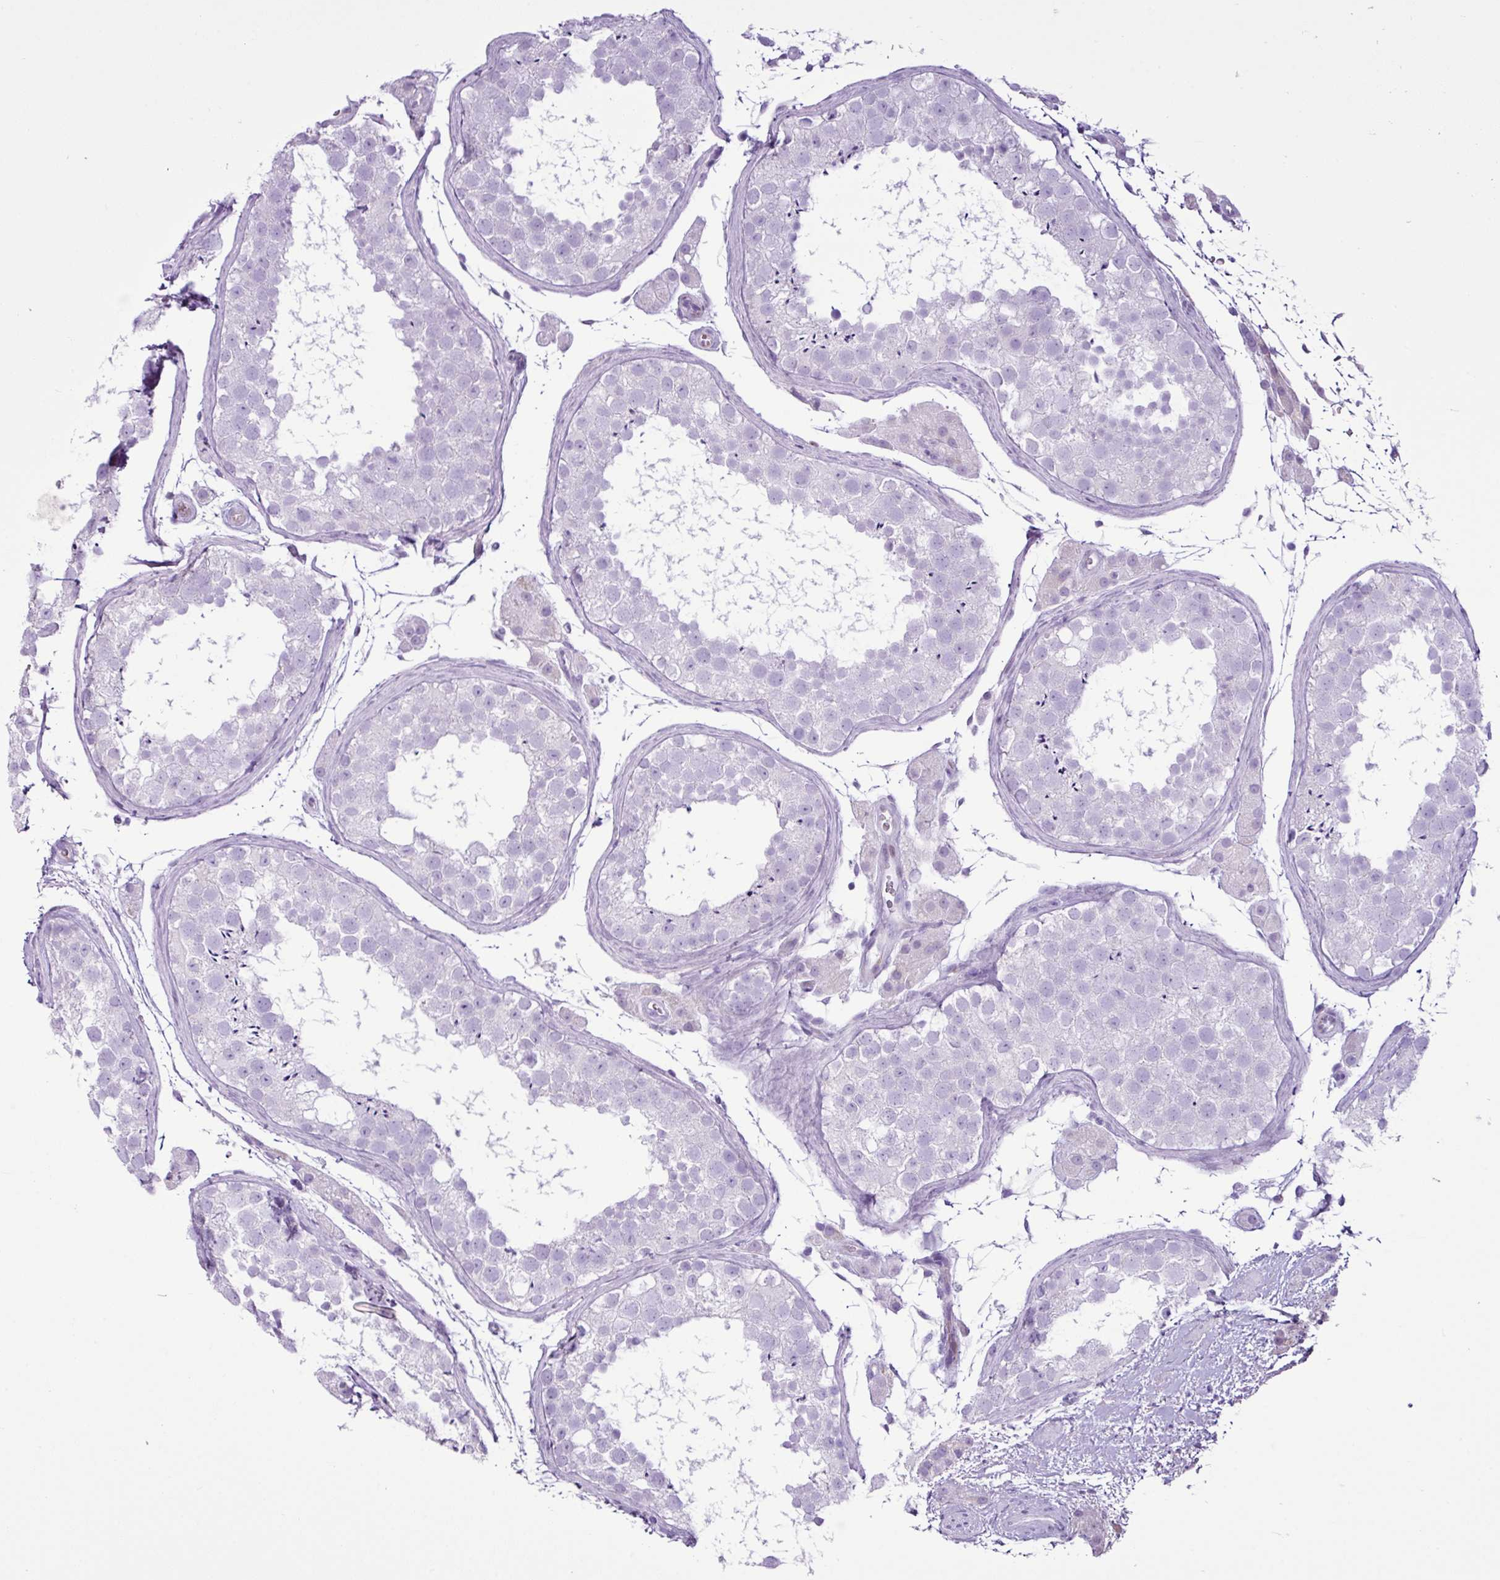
{"staining": {"intensity": "negative", "quantity": "none", "location": "none"}, "tissue": "testis", "cell_type": "Cells in seminiferous ducts", "image_type": "normal", "snomed": [{"axis": "morphology", "description": "Normal tissue, NOS"}, {"axis": "topography", "description": "Testis"}], "caption": "This is a micrograph of immunohistochemistry staining of unremarkable testis, which shows no expression in cells in seminiferous ducts. (Stains: DAB immunohistochemistry with hematoxylin counter stain, Microscopy: brightfield microscopy at high magnification).", "gene": "LILRB4", "patient": {"sex": "male", "age": 41}}